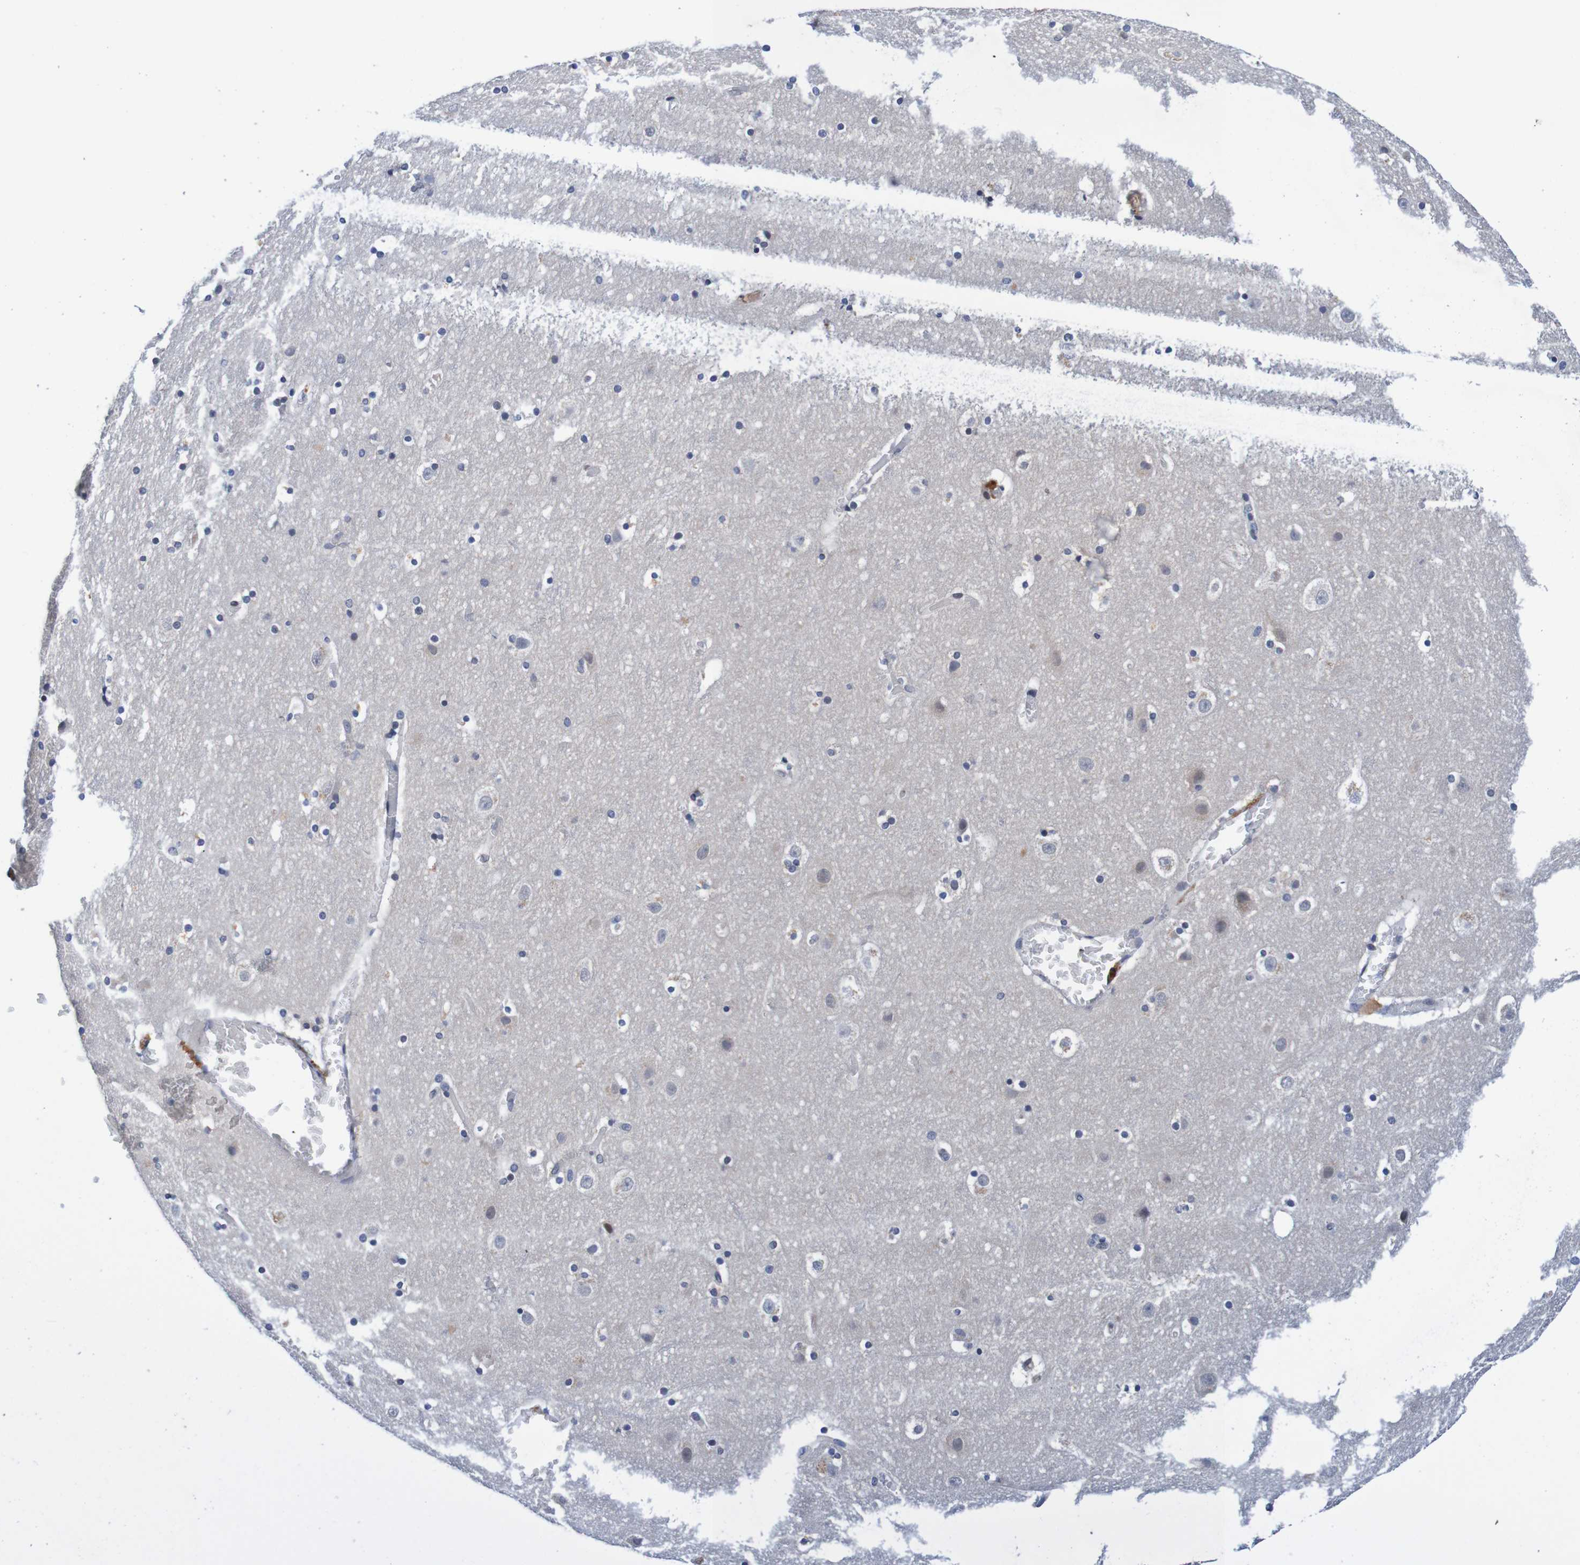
{"staining": {"intensity": "negative", "quantity": "none", "location": "none"}, "tissue": "cerebral cortex", "cell_type": "Endothelial cells", "image_type": "normal", "snomed": [{"axis": "morphology", "description": "Normal tissue, NOS"}, {"axis": "topography", "description": "Cerebral cortex"}], "caption": "Image shows no protein expression in endothelial cells of unremarkable cerebral cortex.", "gene": "CPED1", "patient": {"sex": "male", "age": 45}}